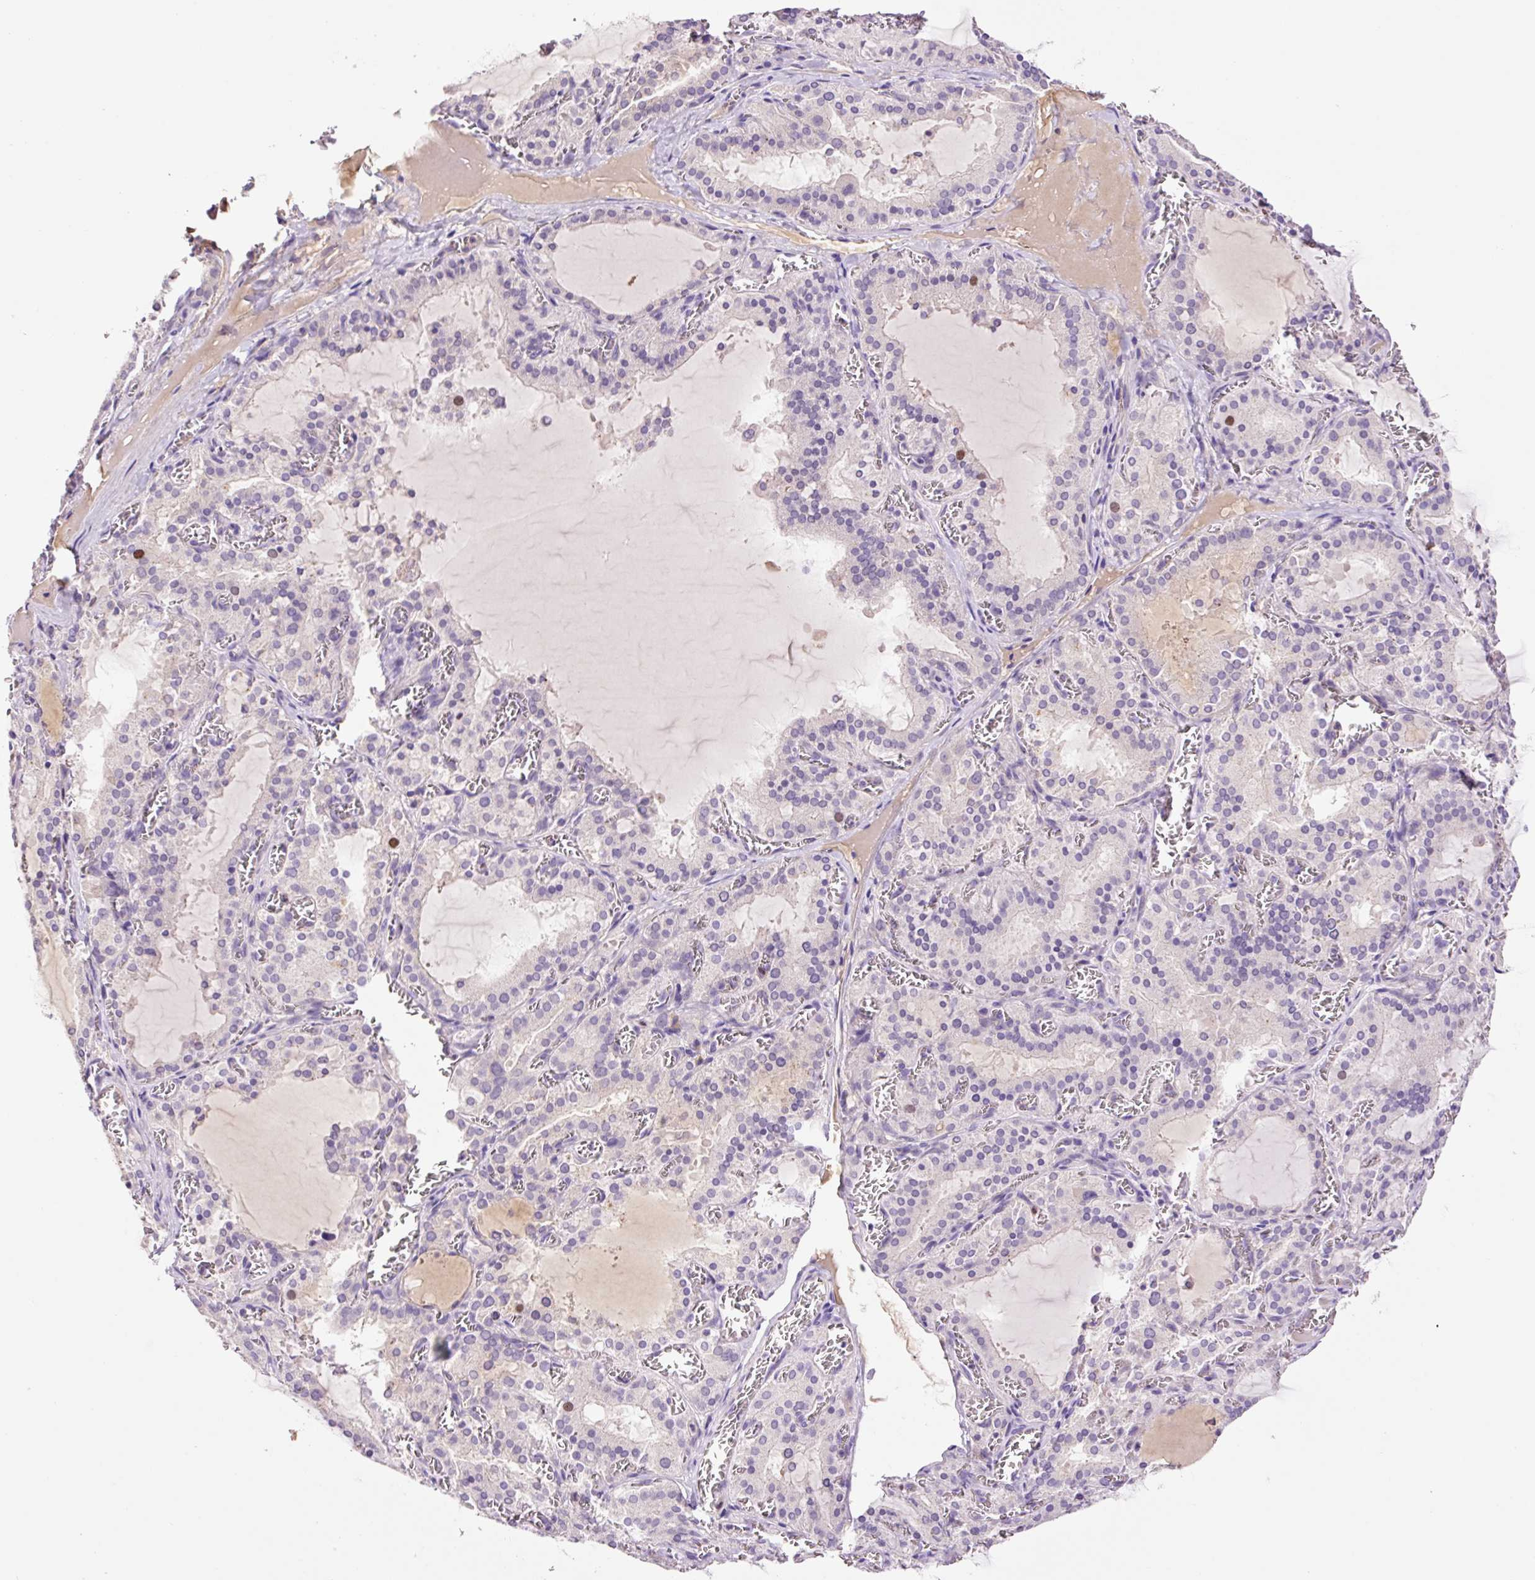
{"staining": {"intensity": "negative", "quantity": "none", "location": "none"}, "tissue": "thyroid gland", "cell_type": "Glandular cells", "image_type": "normal", "snomed": [{"axis": "morphology", "description": "Normal tissue, NOS"}, {"axis": "topography", "description": "Thyroid gland"}], "caption": "The IHC photomicrograph has no significant staining in glandular cells of thyroid gland. (DAB (3,3'-diaminobenzidine) immunohistochemistry visualized using brightfield microscopy, high magnification).", "gene": "DPPA4", "patient": {"sex": "female", "age": 30}}